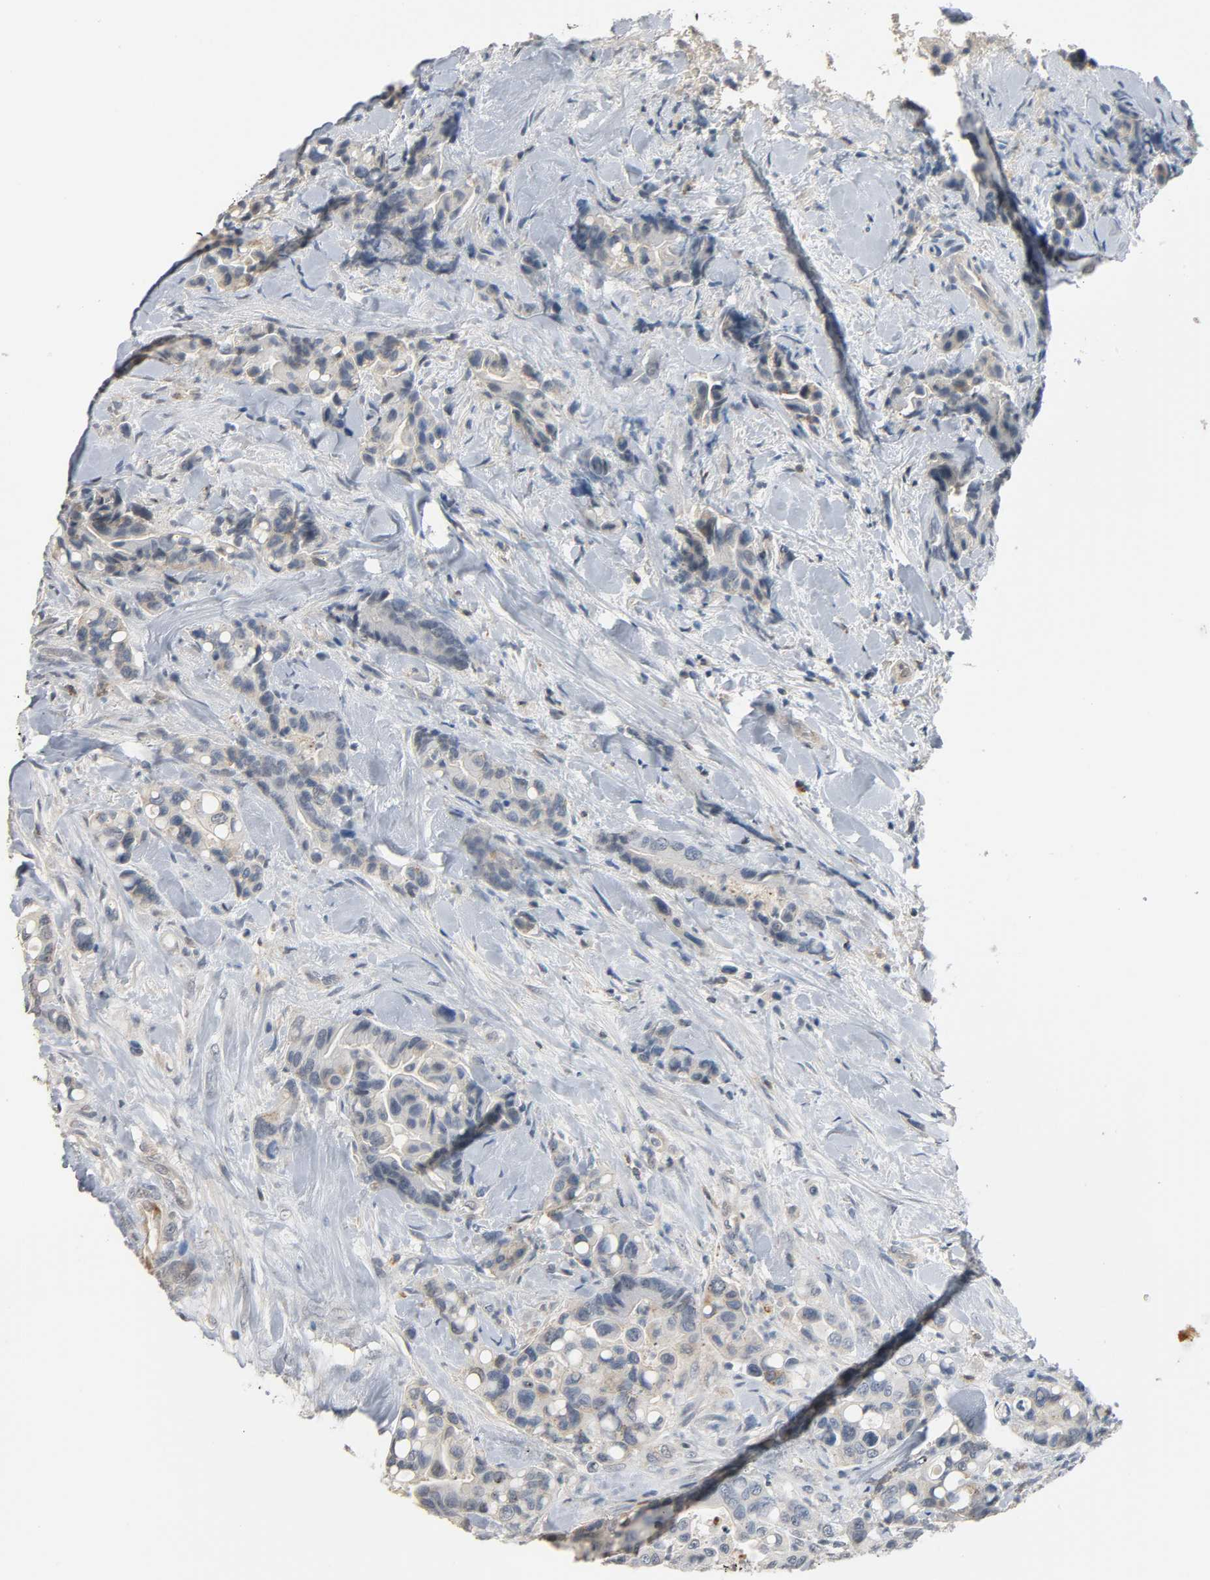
{"staining": {"intensity": "weak", "quantity": "<25%", "location": "cytoplasmic/membranous"}, "tissue": "colorectal cancer", "cell_type": "Tumor cells", "image_type": "cancer", "snomed": [{"axis": "morphology", "description": "Normal tissue, NOS"}, {"axis": "morphology", "description": "Adenocarcinoma, NOS"}, {"axis": "topography", "description": "Colon"}], "caption": "Tumor cells are negative for brown protein staining in colorectal adenocarcinoma.", "gene": "CD4", "patient": {"sex": "male", "age": 82}}